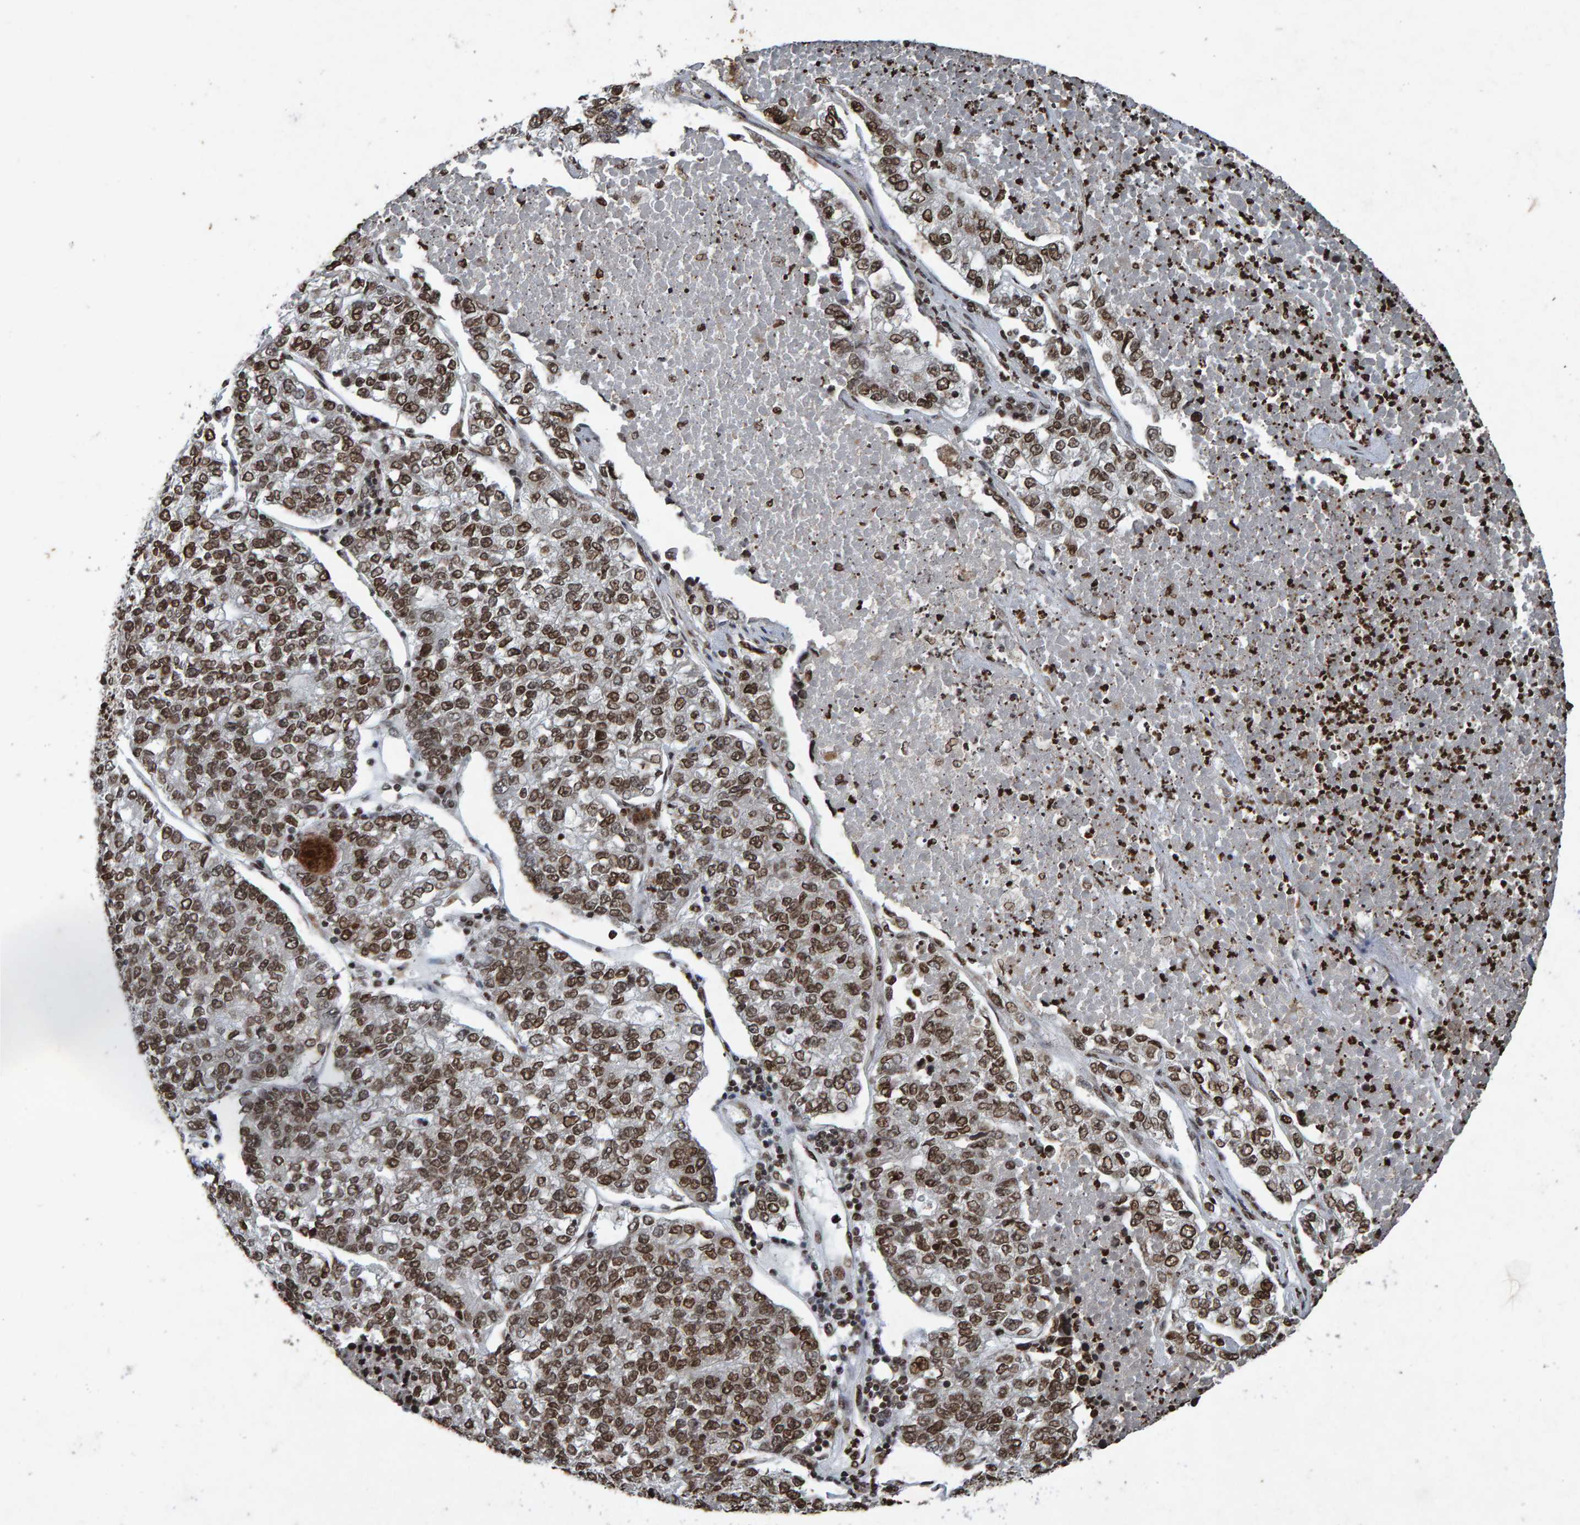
{"staining": {"intensity": "strong", "quantity": ">75%", "location": "nuclear"}, "tissue": "lung cancer", "cell_type": "Tumor cells", "image_type": "cancer", "snomed": [{"axis": "morphology", "description": "Adenocarcinoma, NOS"}, {"axis": "topography", "description": "Lung"}], "caption": "Protein staining demonstrates strong nuclear positivity in about >75% of tumor cells in lung cancer.", "gene": "H2AZ1", "patient": {"sex": "male", "age": 49}}